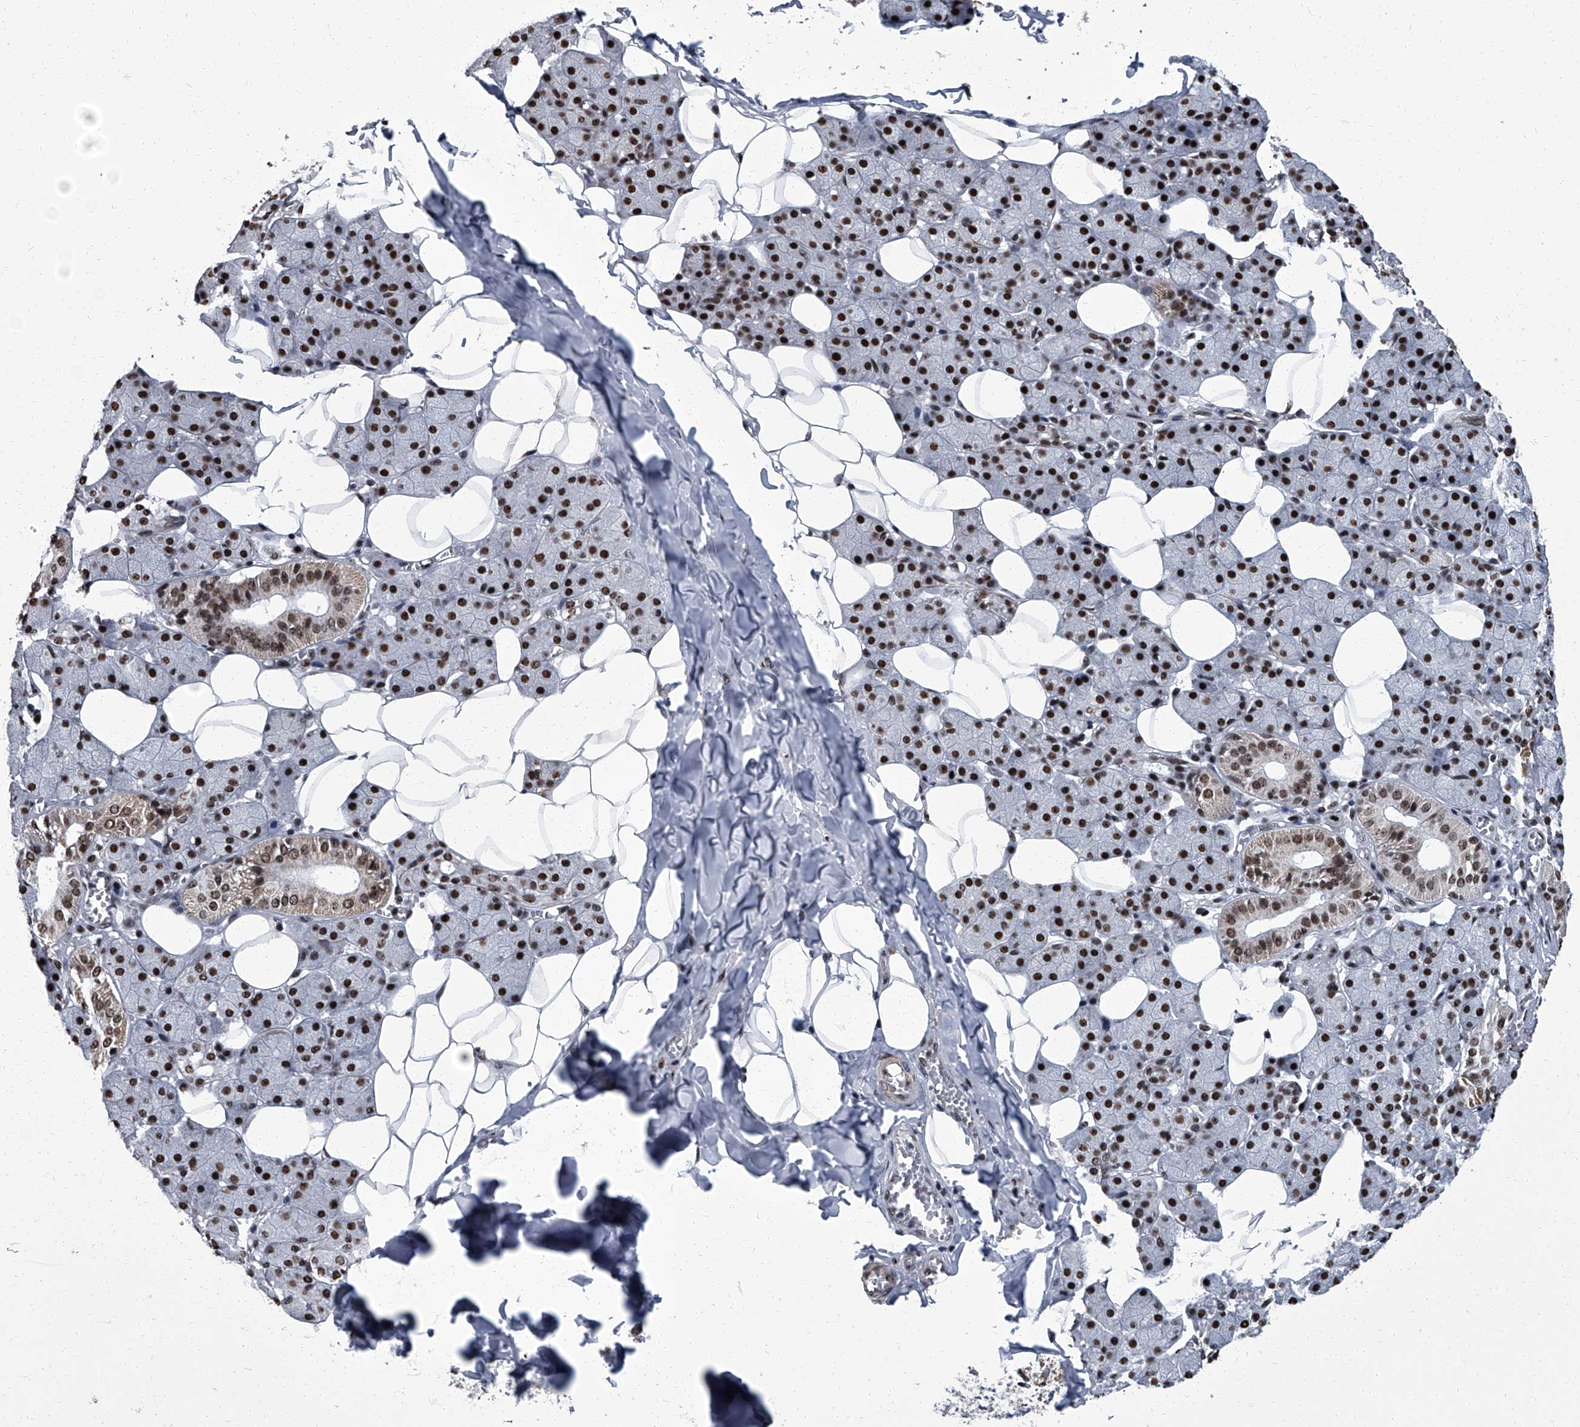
{"staining": {"intensity": "strong", "quantity": ">75%", "location": "nuclear"}, "tissue": "salivary gland", "cell_type": "Glandular cells", "image_type": "normal", "snomed": [{"axis": "morphology", "description": "Normal tissue, NOS"}, {"axis": "topography", "description": "Salivary gland"}], "caption": "Protein expression analysis of unremarkable salivary gland shows strong nuclear positivity in approximately >75% of glandular cells.", "gene": "ZNF518B", "patient": {"sex": "female", "age": 33}}